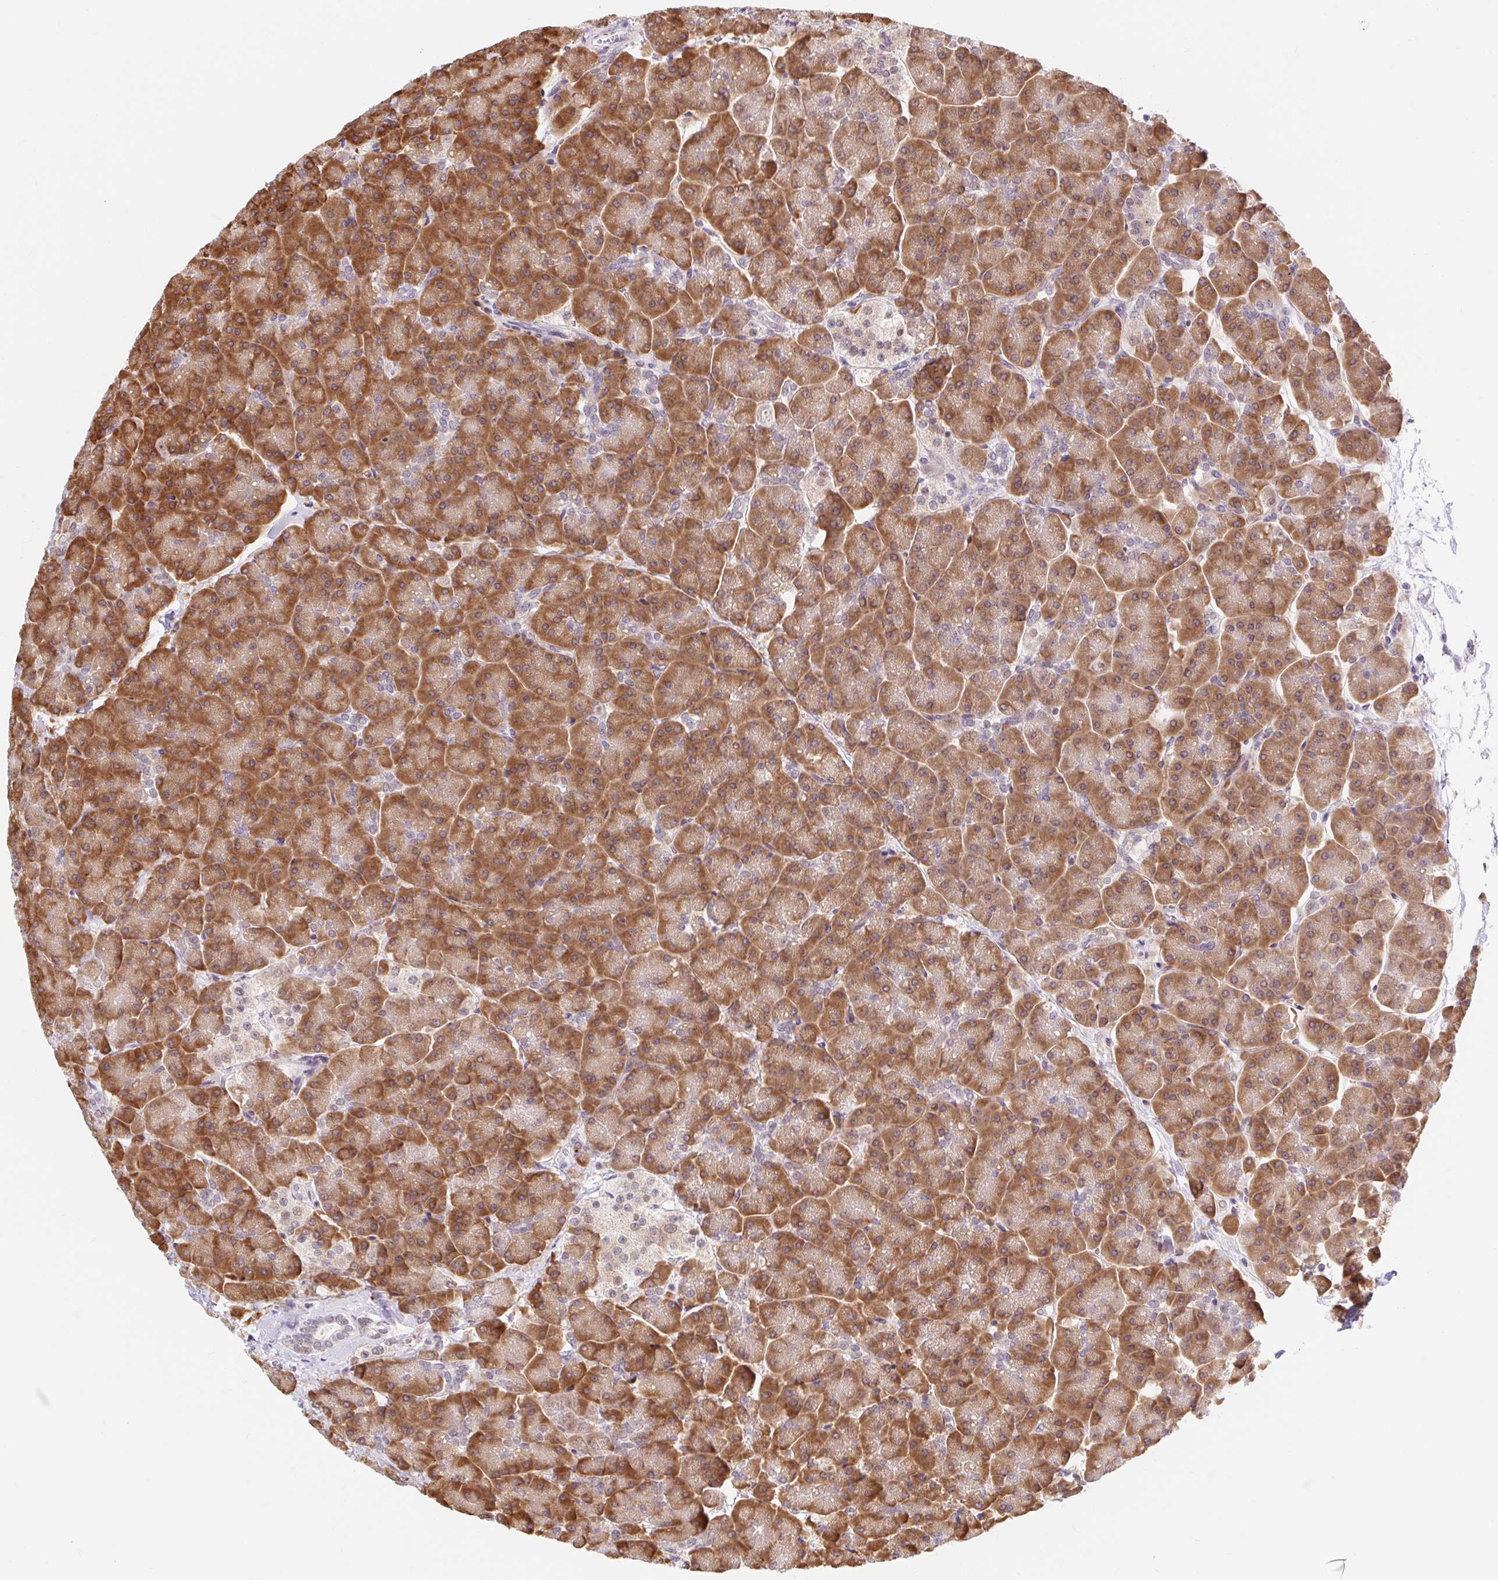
{"staining": {"intensity": "strong", "quantity": ">75%", "location": "cytoplasmic/membranous"}, "tissue": "pancreas", "cell_type": "Exocrine glandular cells", "image_type": "normal", "snomed": [{"axis": "morphology", "description": "Normal tissue, NOS"}, {"axis": "topography", "description": "Pancreas"}, {"axis": "topography", "description": "Peripheral nerve tissue"}], "caption": "DAB immunohistochemical staining of unremarkable pancreas shows strong cytoplasmic/membranous protein positivity in about >75% of exocrine glandular cells. Using DAB (brown) and hematoxylin (blue) stains, captured at high magnification using brightfield microscopy.", "gene": "SRSF10", "patient": {"sex": "male", "age": 54}}